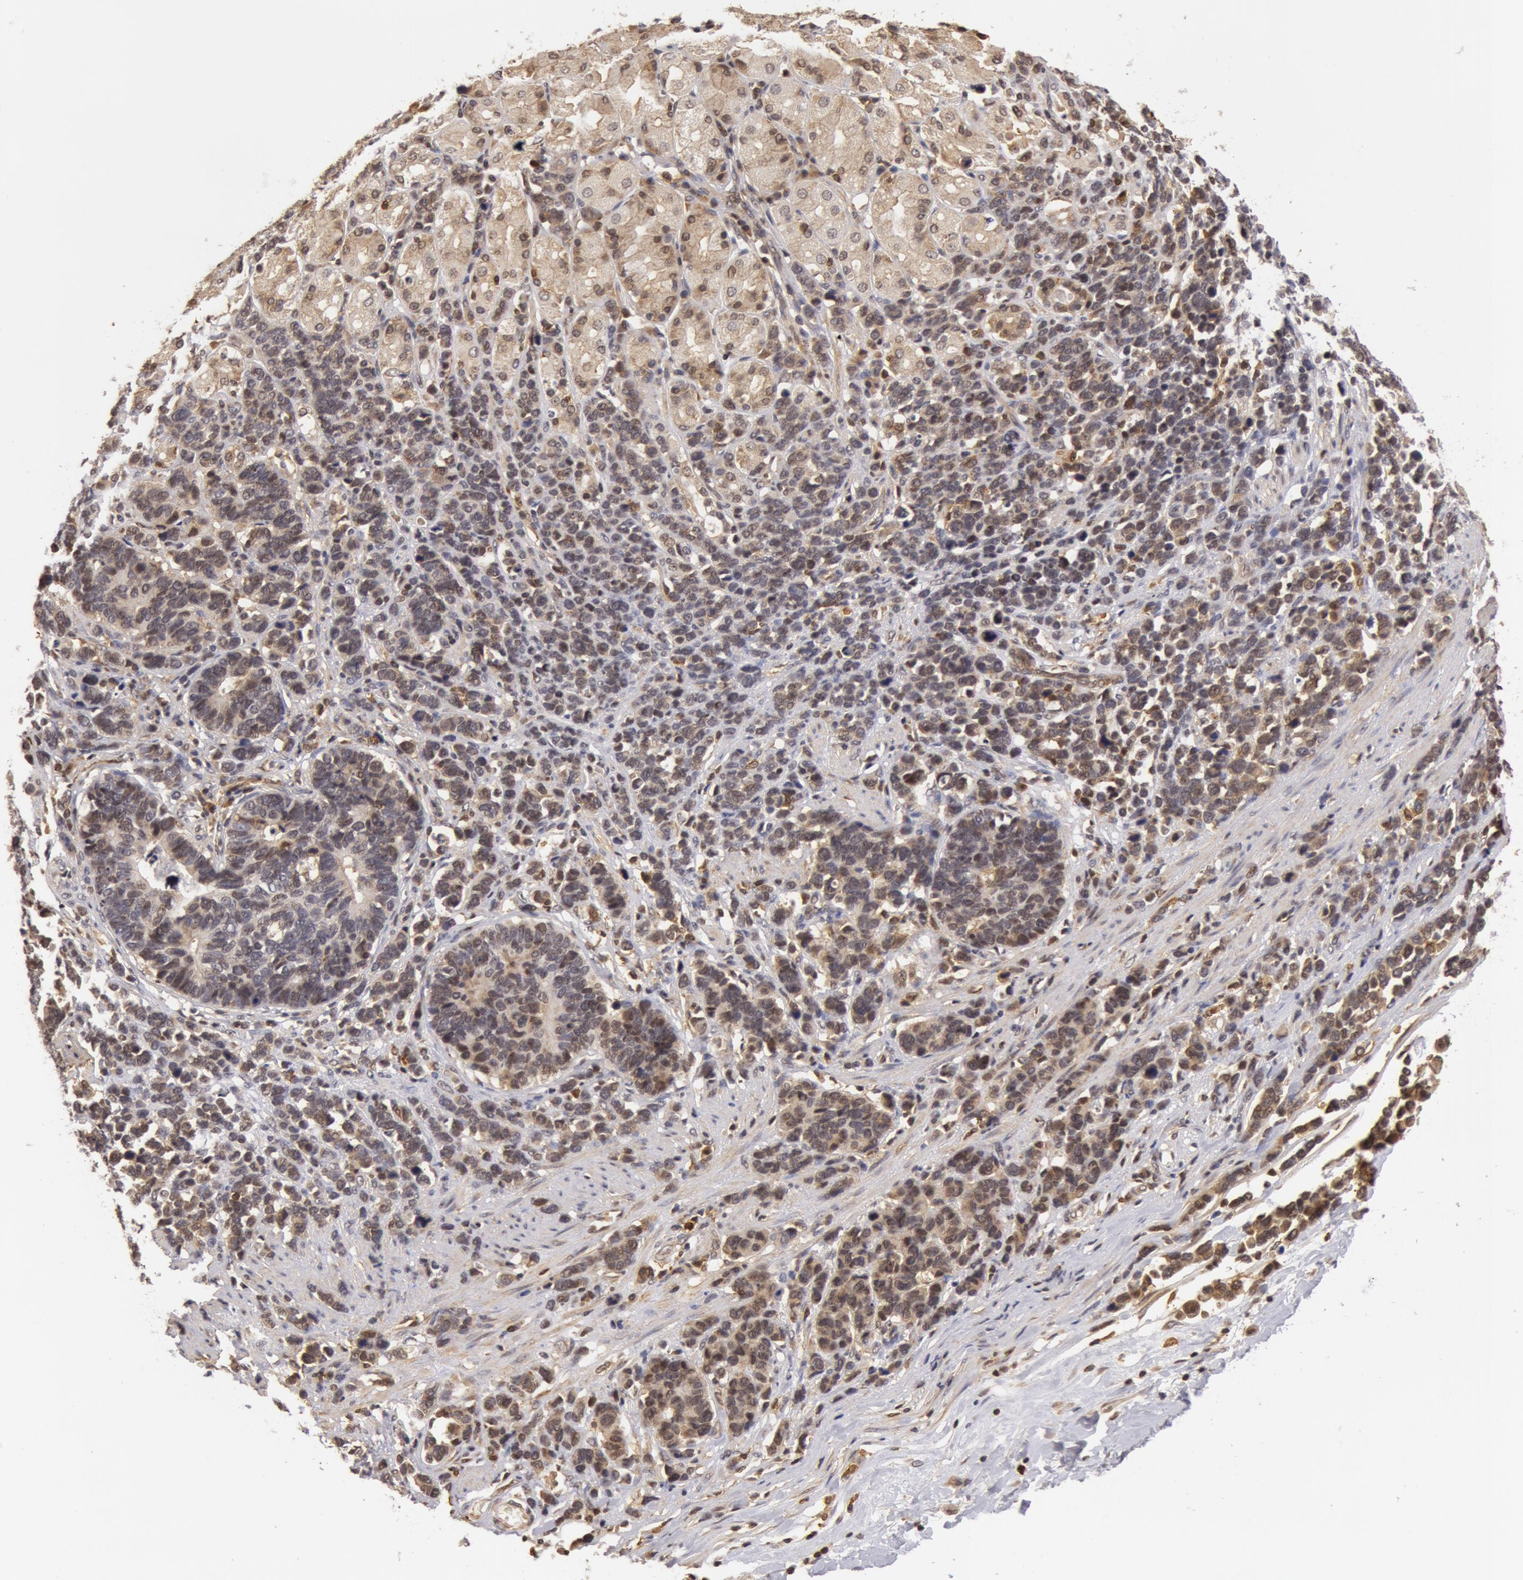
{"staining": {"intensity": "weak", "quantity": "<25%", "location": "nuclear"}, "tissue": "stomach cancer", "cell_type": "Tumor cells", "image_type": "cancer", "snomed": [{"axis": "morphology", "description": "Adenocarcinoma, NOS"}, {"axis": "topography", "description": "Stomach, upper"}], "caption": "A high-resolution micrograph shows IHC staining of stomach cancer, which shows no significant expression in tumor cells.", "gene": "ZNF350", "patient": {"sex": "male", "age": 71}}